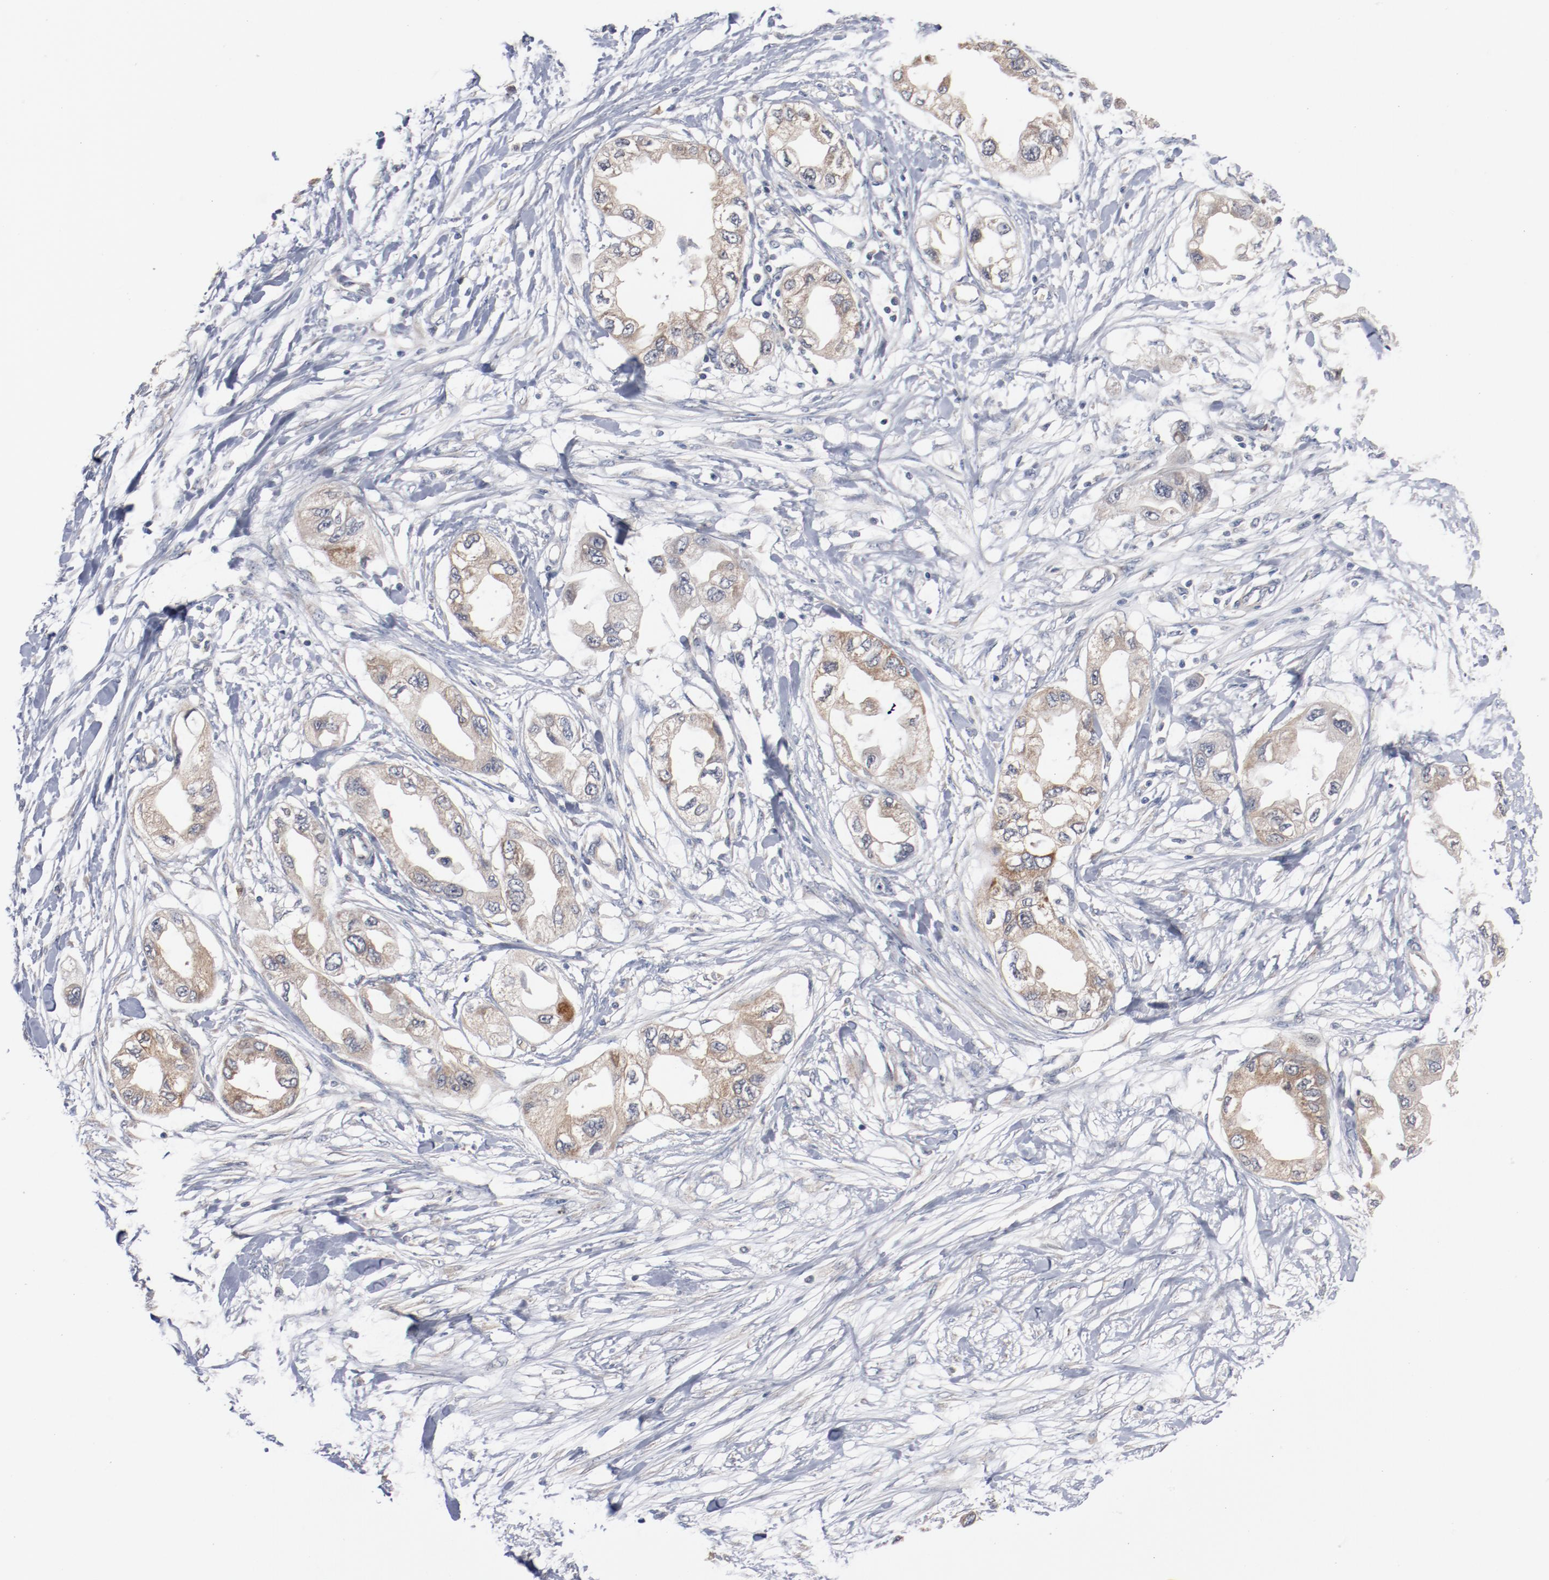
{"staining": {"intensity": "weak", "quantity": ">75%", "location": "cytoplasmic/membranous"}, "tissue": "endometrial cancer", "cell_type": "Tumor cells", "image_type": "cancer", "snomed": [{"axis": "morphology", "description": "Adenocarcinoma, NOS"}, {"axis": "topography", "description": "Endometrium"}], "caption": "This micrograph displays IHC staining of human adenocarcinoma (endometrial), with low weak cytoplasmic/membranous positivity in about >75% of tumor cells.", "gene": "RNASE11", "patient": {"sex": "female", "age": 67}}